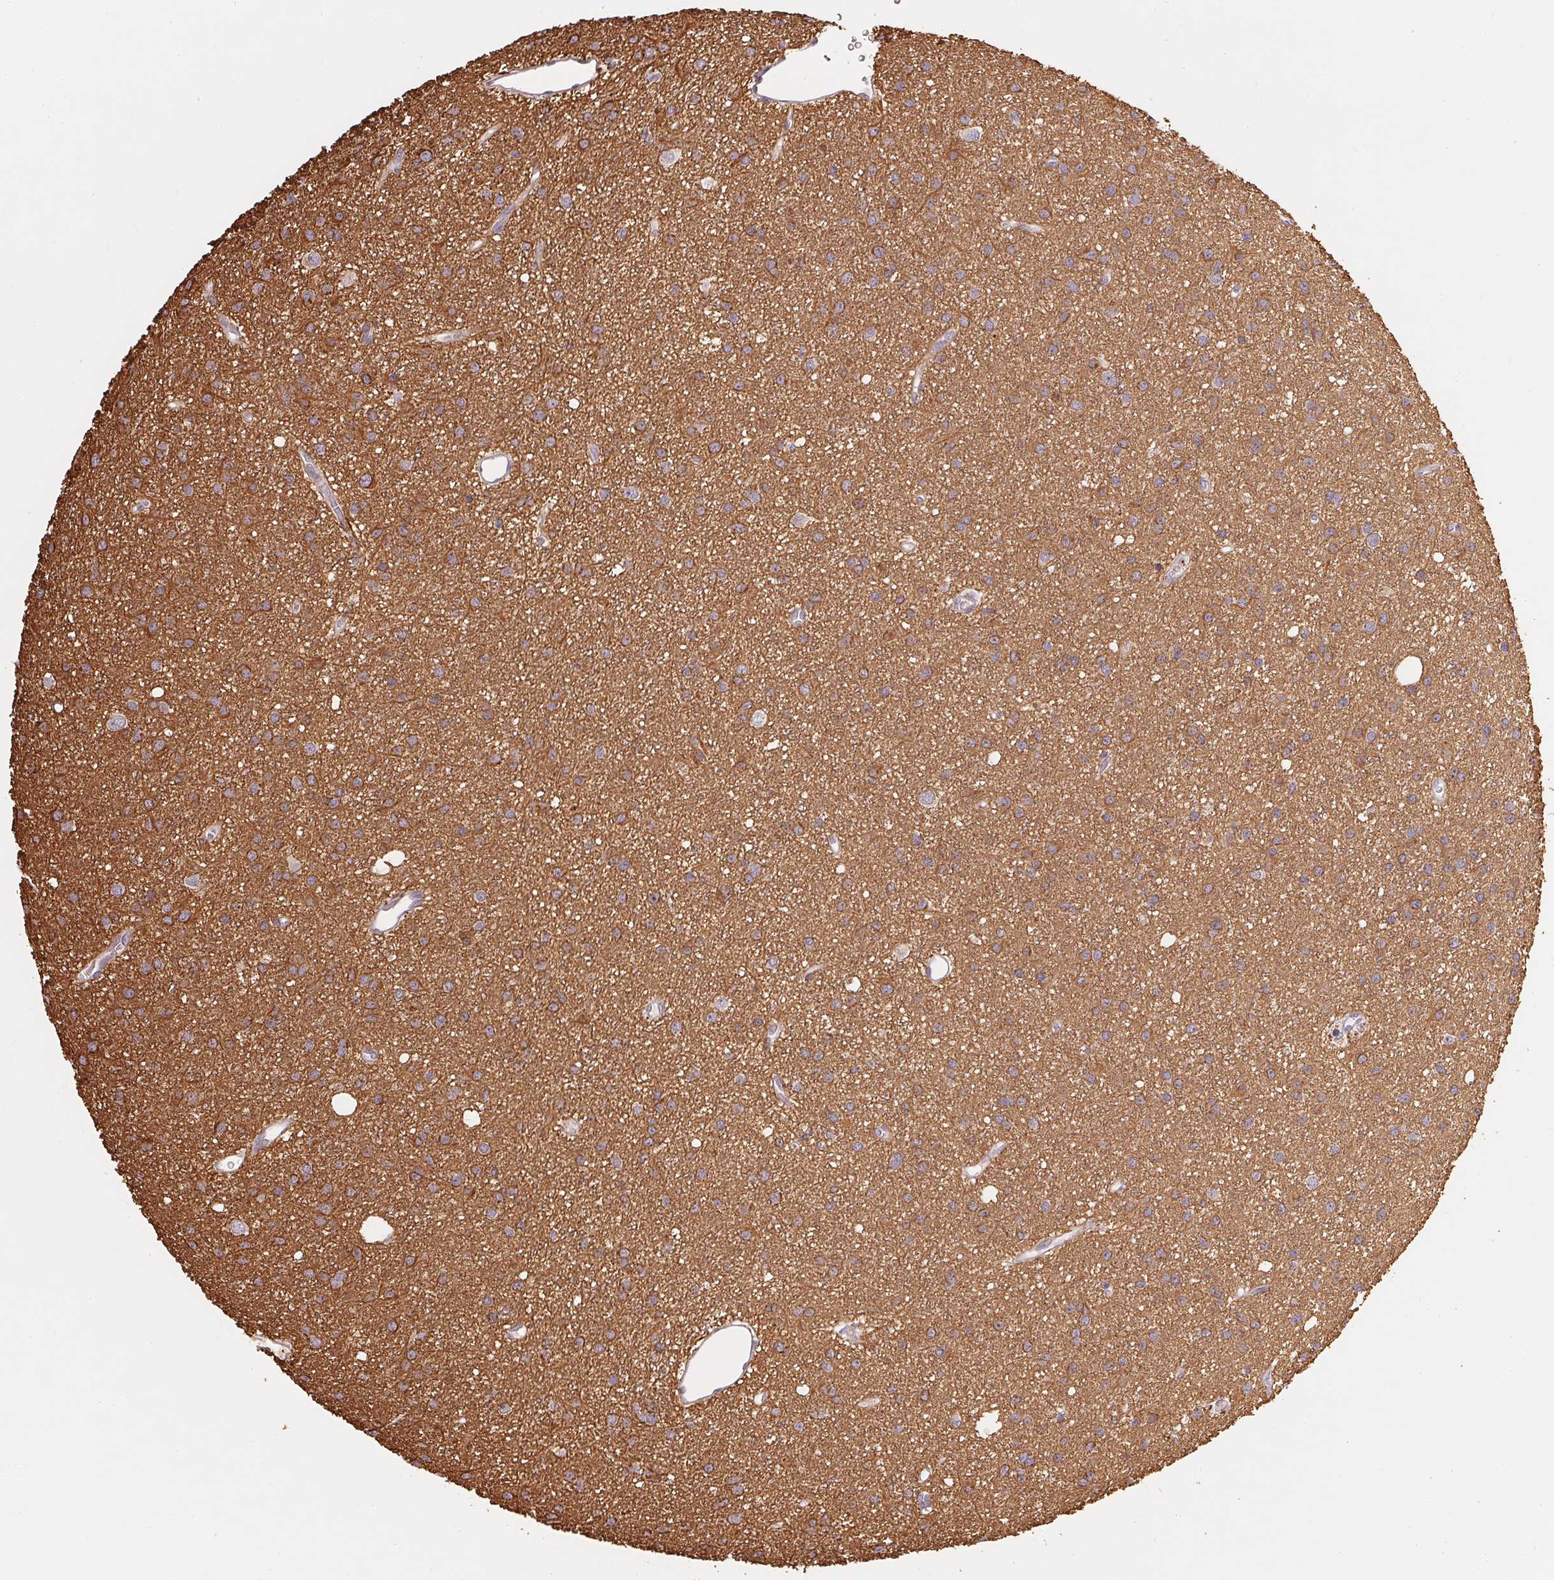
{"staining": {"intensity": "moderate", "quantity": "<25%", "location": "cytoplasmic/membranous"}, "tissue": "glioma", "cell_type": "Tumor cells", "image_type": "cancer", "snomed": [{"axis": "morphology", "description": "Glioma, malignant, Low grade"}, {"axis": "topography", "description": "Brain"}], "caption": "Protein expression analysis of human low-grade glioma (malignant) reveals moderate cytoplasmic/membranous positivity in approximately <25% of tumor cells.", "gene": "NCOA4", "patient": {"sex": "male", "age": 27}}